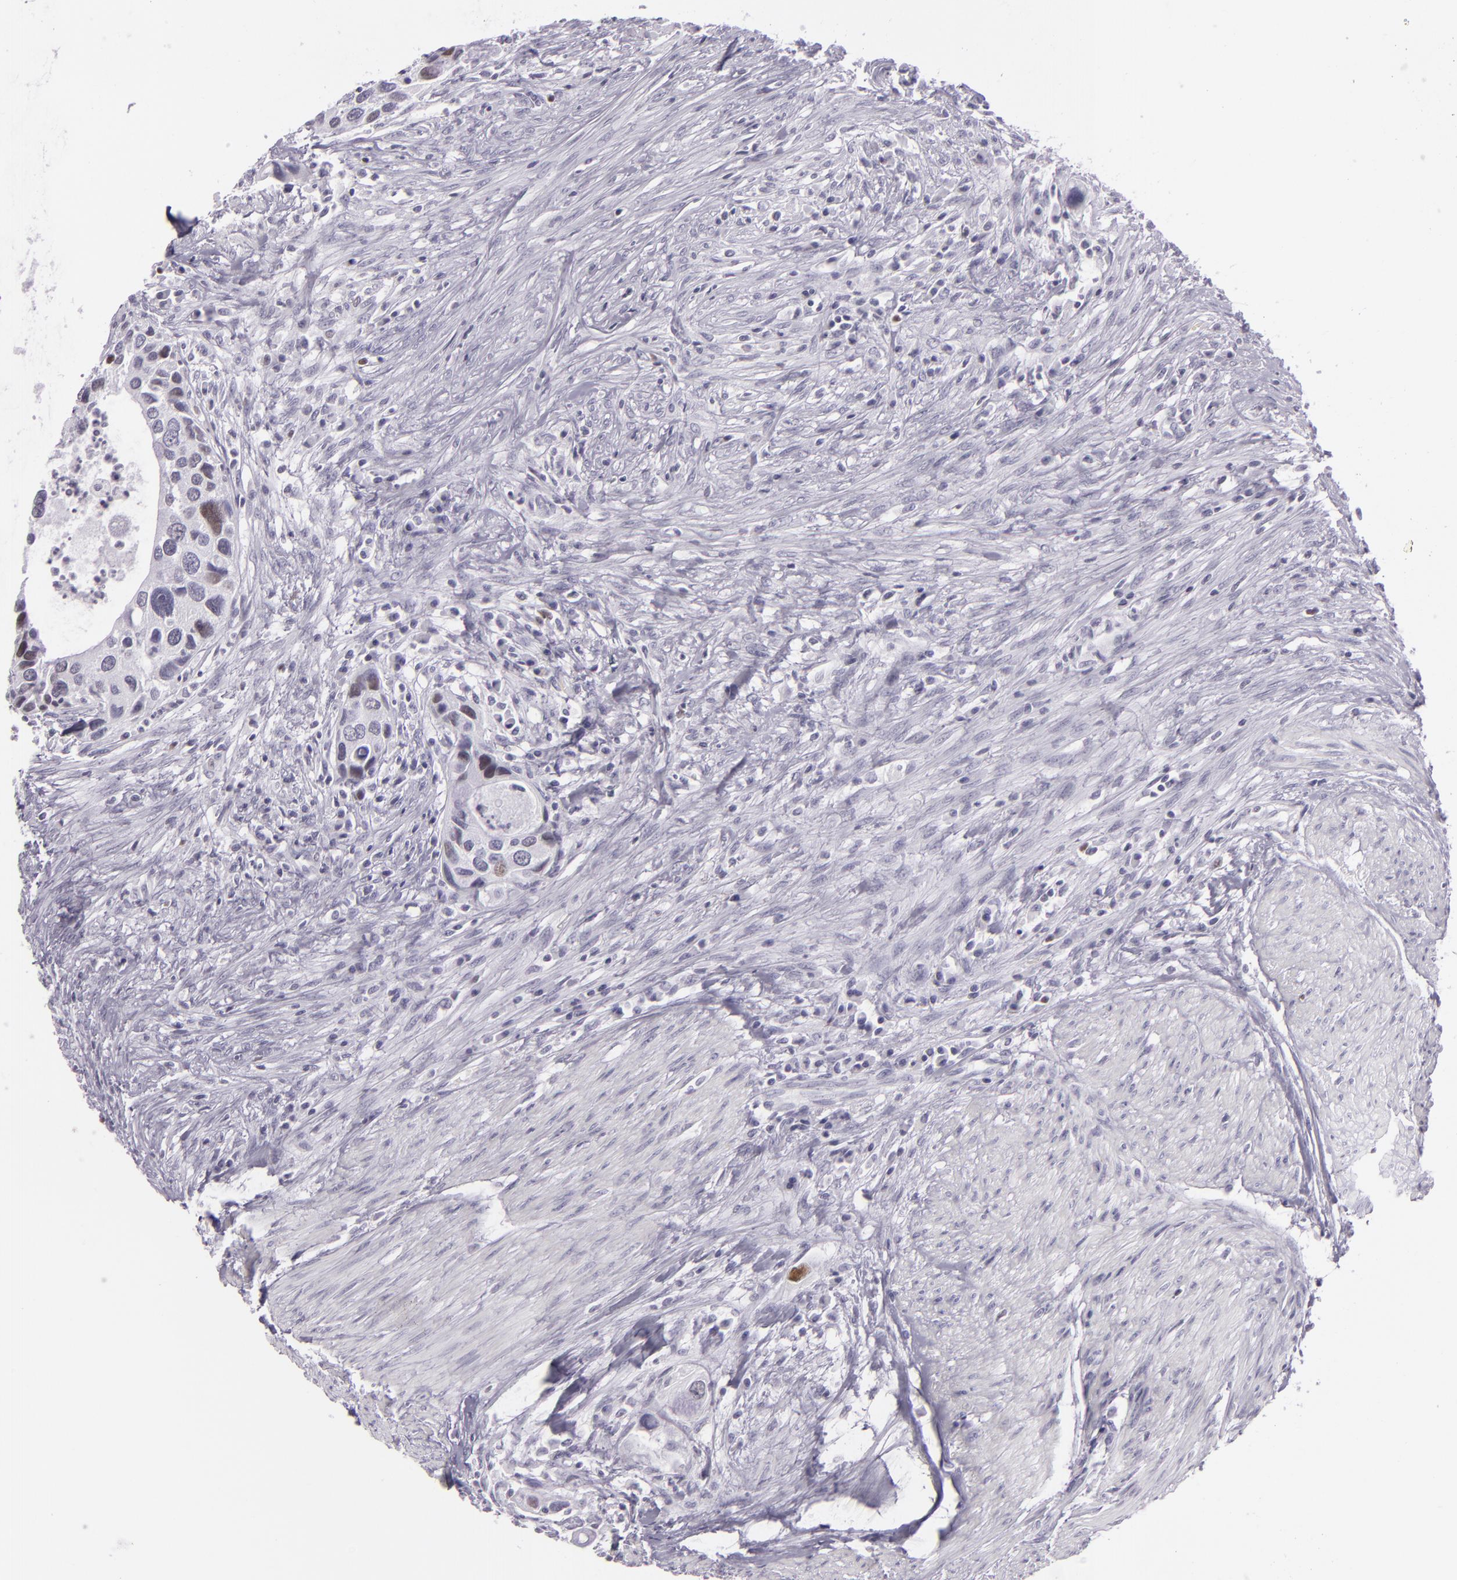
{"staining": {"intensity": "weak", "quantity": "<25%", "location": "nuclear"}, "tissue": "urothelial cancer", "cell_type": "Tumor cells", "image_type": "cancer", "snomed": [{"axis": "morphology", "description": "Urothelial carcinoma, High grade"}, {"axis": "topography", "description": "Urinary bladder"}], "caption": "Immunohistochemistry image of neoplastic tissue: human urothelial cancer stained with DAB (3,3'-diaminobenzidine) shows no significant protein positivity in tumor cells.", "gene": "MCM3", "patient": {"sex": "male", "age": 66}}